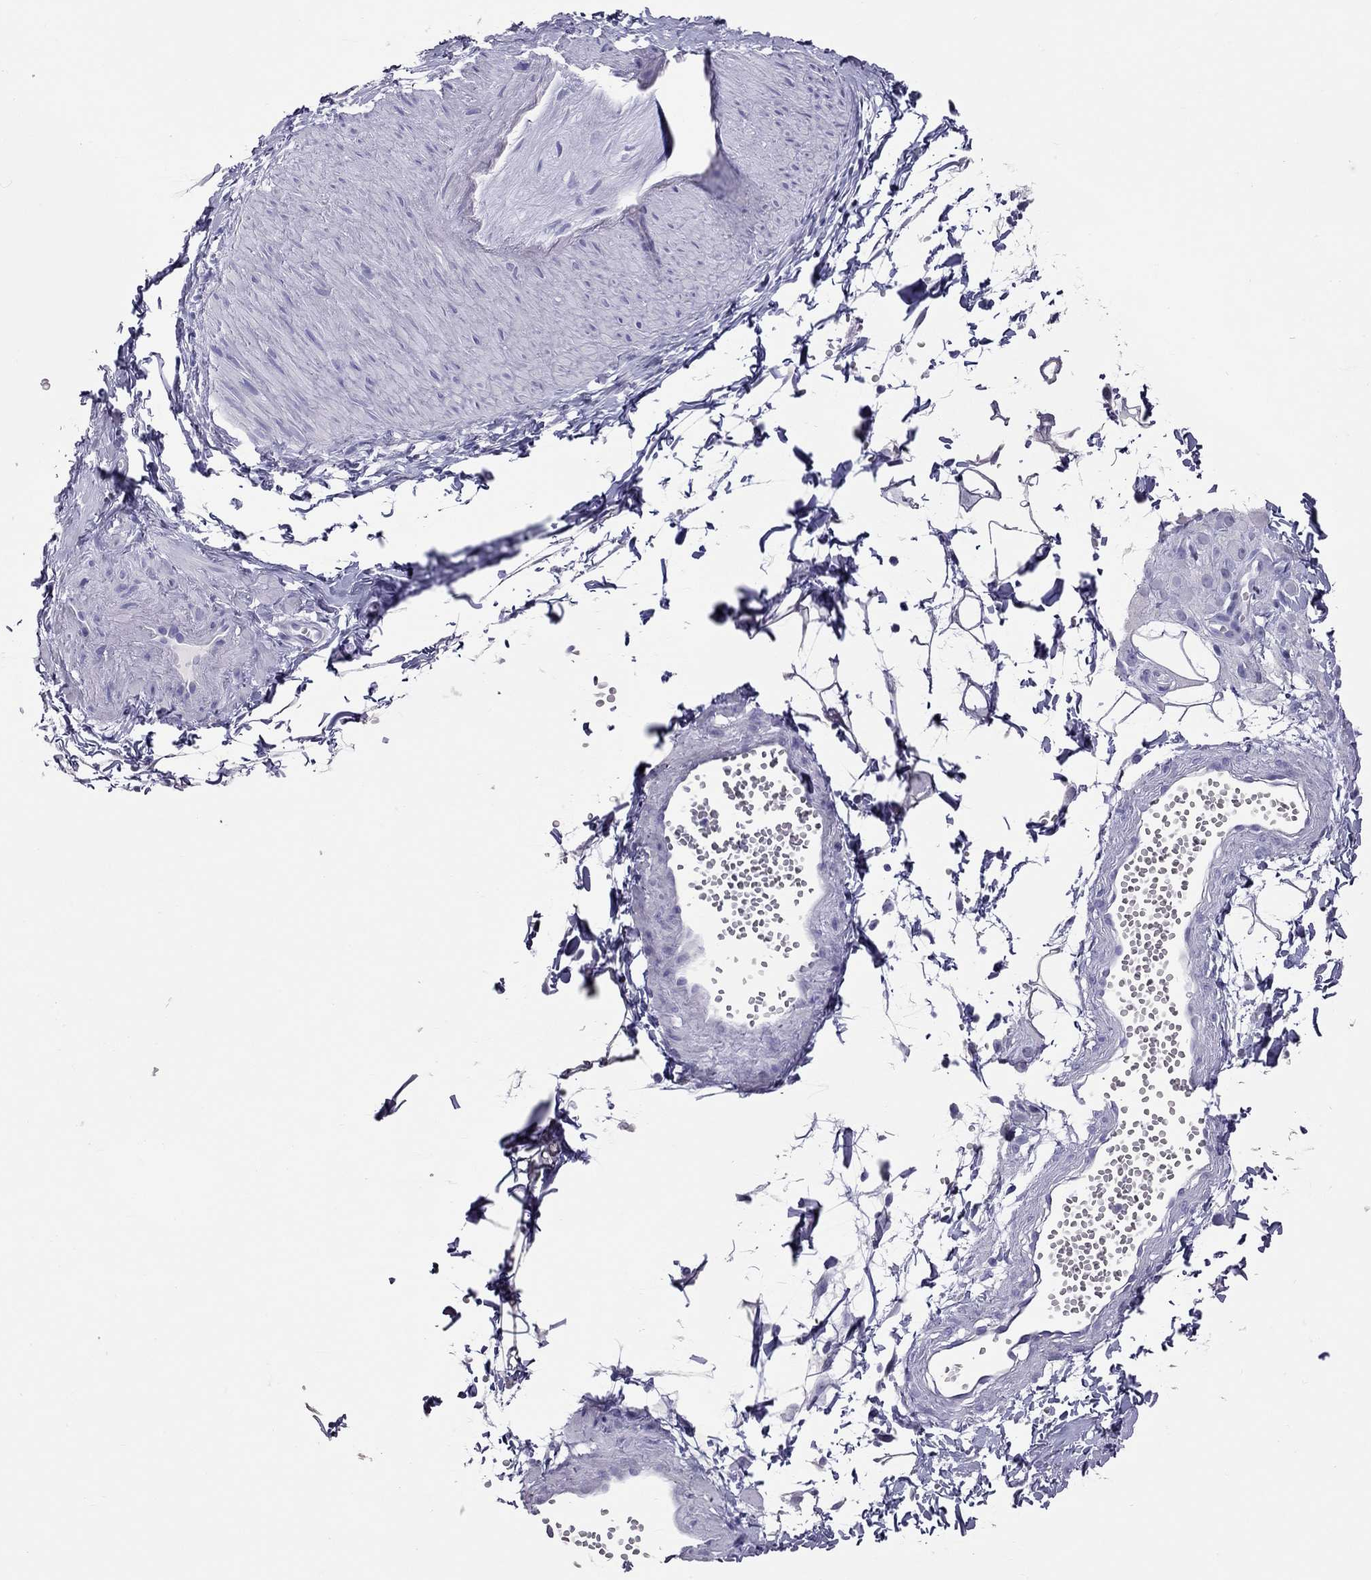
{"staining": {"intensity": "negative", "quantity": "none", "location": "none"}, "tissue": "adipose tissue", "cell_type": "Adipocytes", "image_type": "normal", "snomed": [{"axis": "morphology", "description": "Normal tissue, NOS"}, {"axis": "topography", "description": "Smooth muscle"}, {"axis": "topography", "description": "Peripheral nerve tissue"}], "caption": "Adipose tissue stained for a protein using immunohistochemistry reveals no staining adipocytes.", "gene": "PSMB11", "patient": {"sex": "male", "age": 22}}